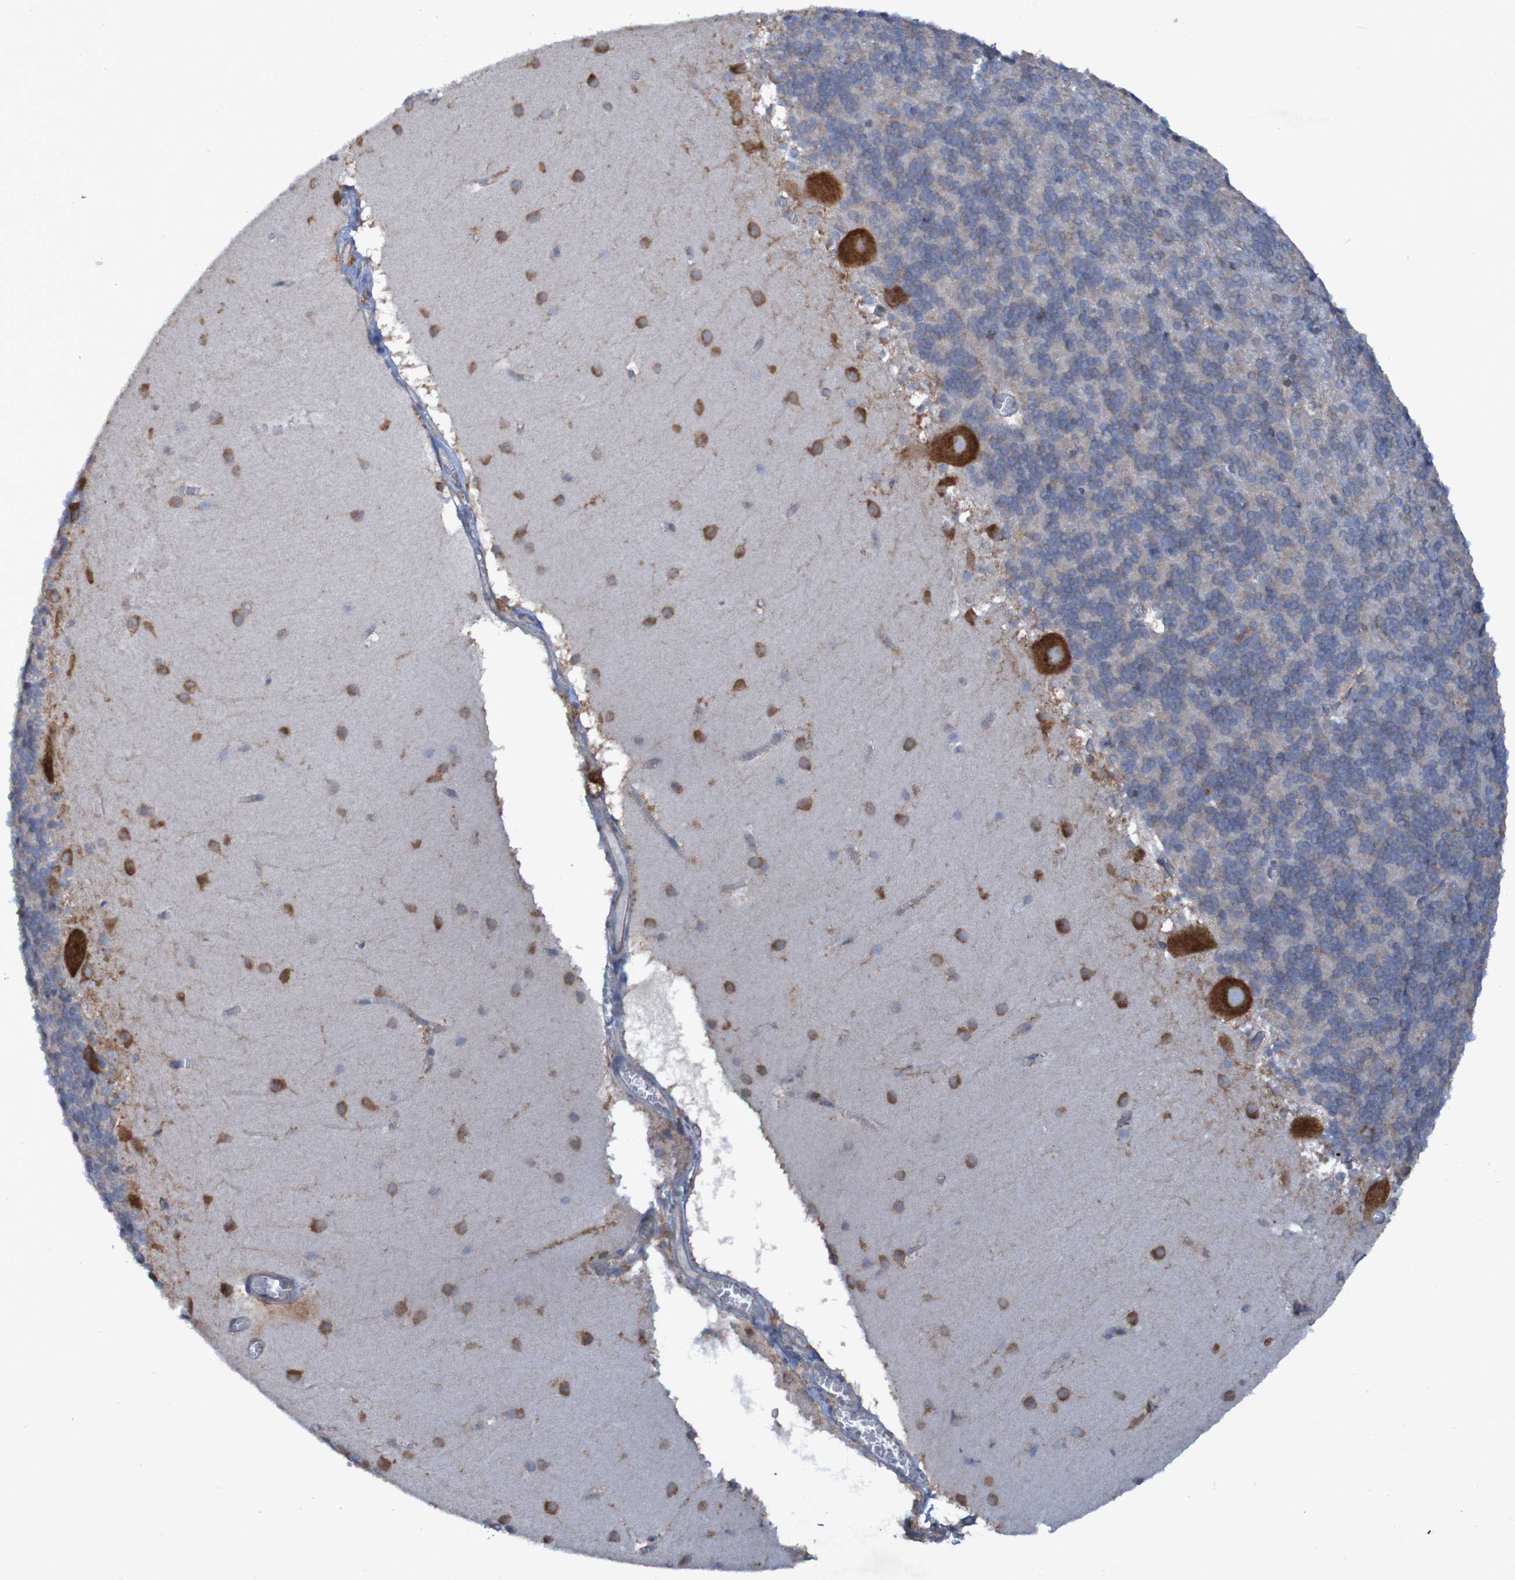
{"staining": {"intensity": "negative", "quantity": "none", "location": "none"}, "tissue": "cerebellum", "cell_type": "Cells in granular layer", "image_type": "normal", "snomed": [{"axis": "morphology", "description": "Normal tissue, NOS"}, {"axis": "topography", "description": "Cerebellum"}], "caption": "Immunohistochemistry (IHC) of normal cerebellum exhibits no positivity in cells in granular layer. Brightfield microscopy of immunohistochemistry (IHC) stained with DAB (3,3'-diaminobenzidine) (brown) and hematoxylin (blue), captured at high magnification.", "gene": "RPL10L", "patient": {"sex": "male", "age": 45}}